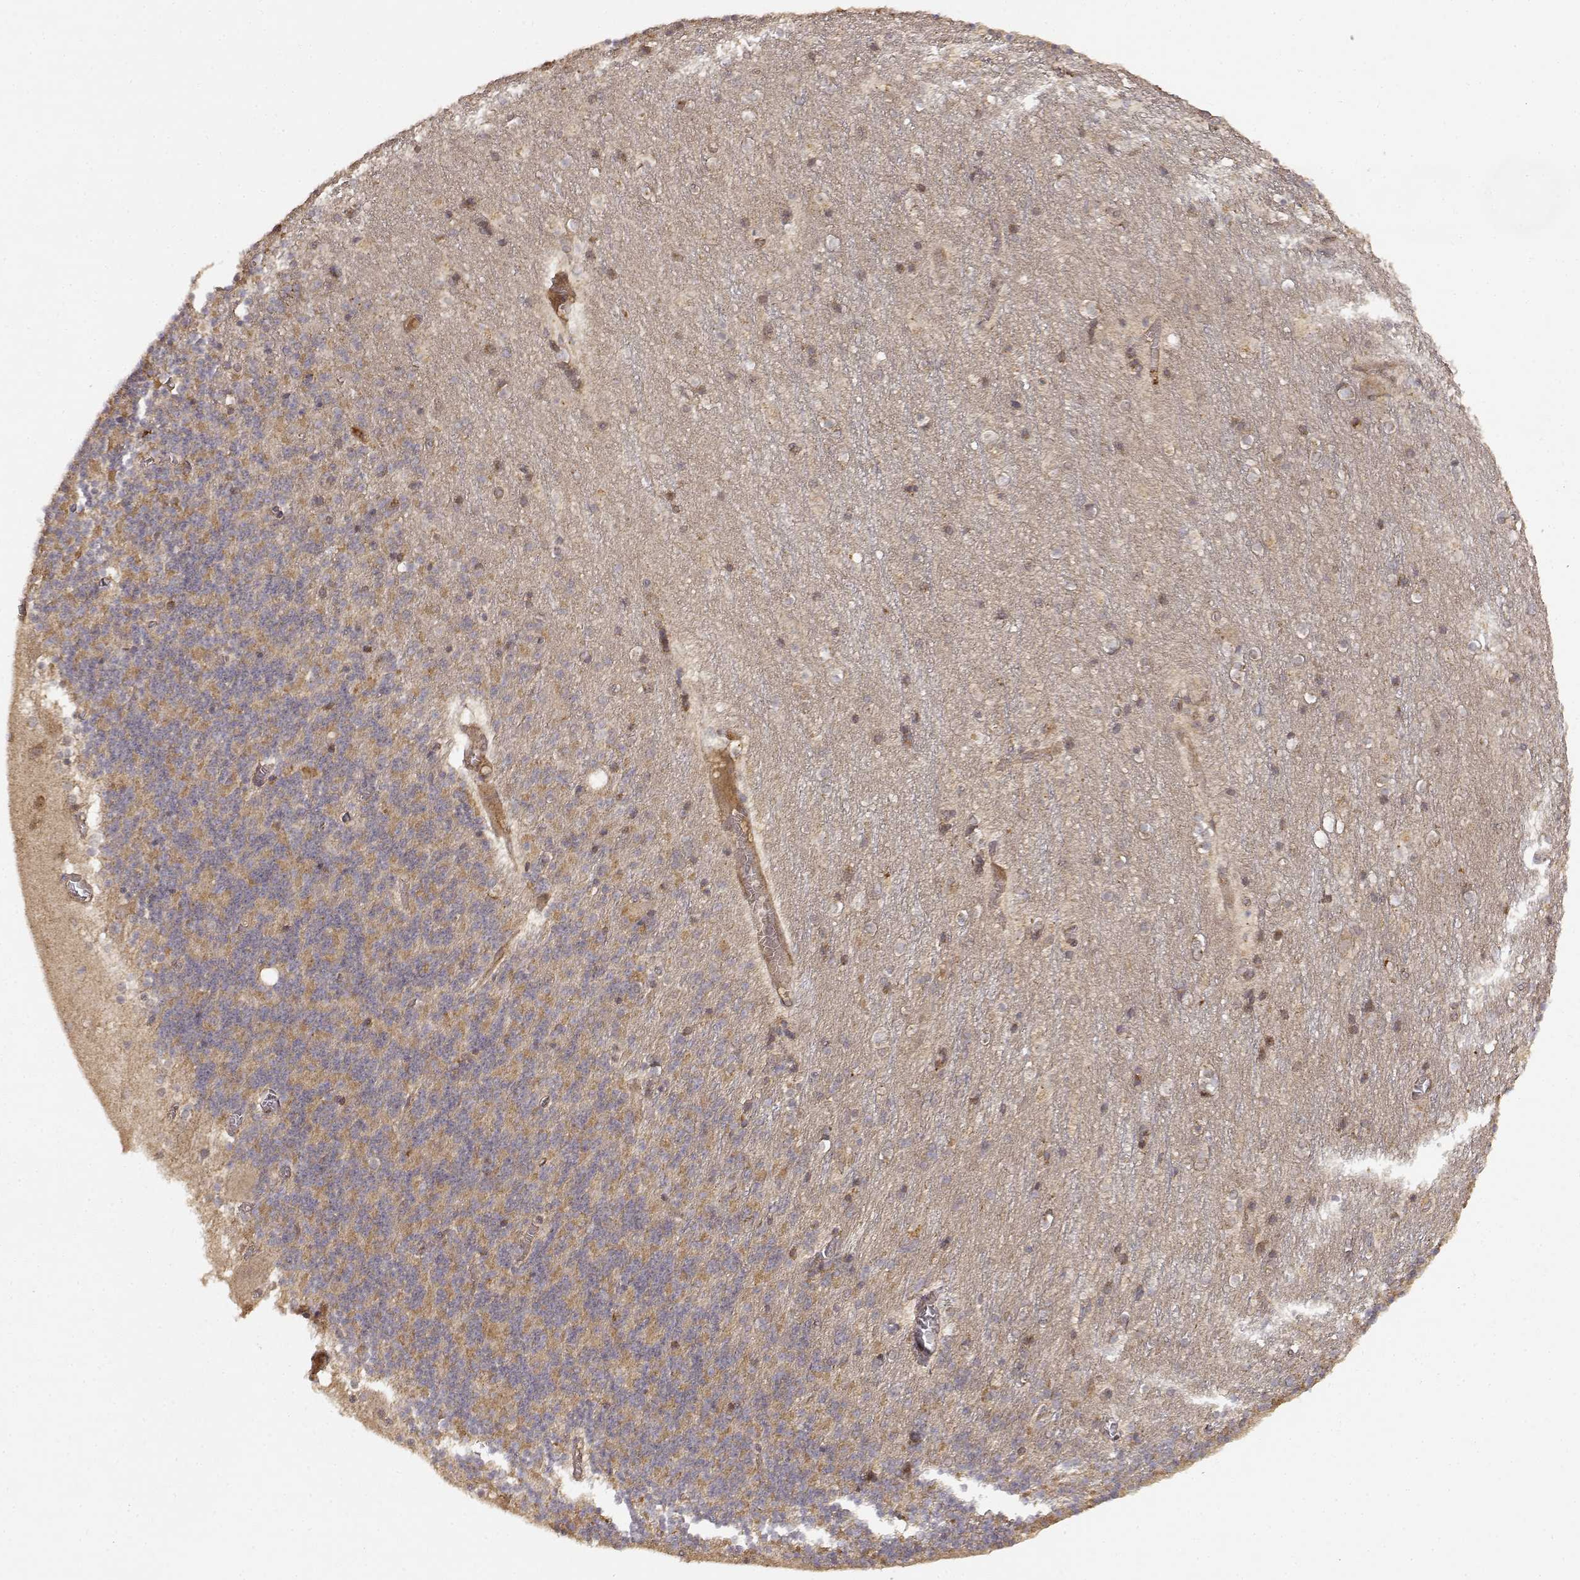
{"staining": {"intensity": "moderate", "quantity": ">75%", "location": "cytoplasmic/membranous"}, "tissue": "cerebellum", "cell_type": "Cells in granular layer", "image_type": "normal", "snomed": [{"axis": "morphology", "description": "Normal tissue, NOS"}, {"axis": "topography", "description": "Cerebellum"}], "caption": "A brown stain shows moderate cytoplasmic/membranous positivity of a protein in cells in granular layer of normal cerebellum. The protein of interest is stained brown, and the nuclei are stained in blue (DAB IHC with brightfield microscopy, high magnification).", "gene": "CDK5RAP2", "patient": {"sex": "male", "age": 70}}